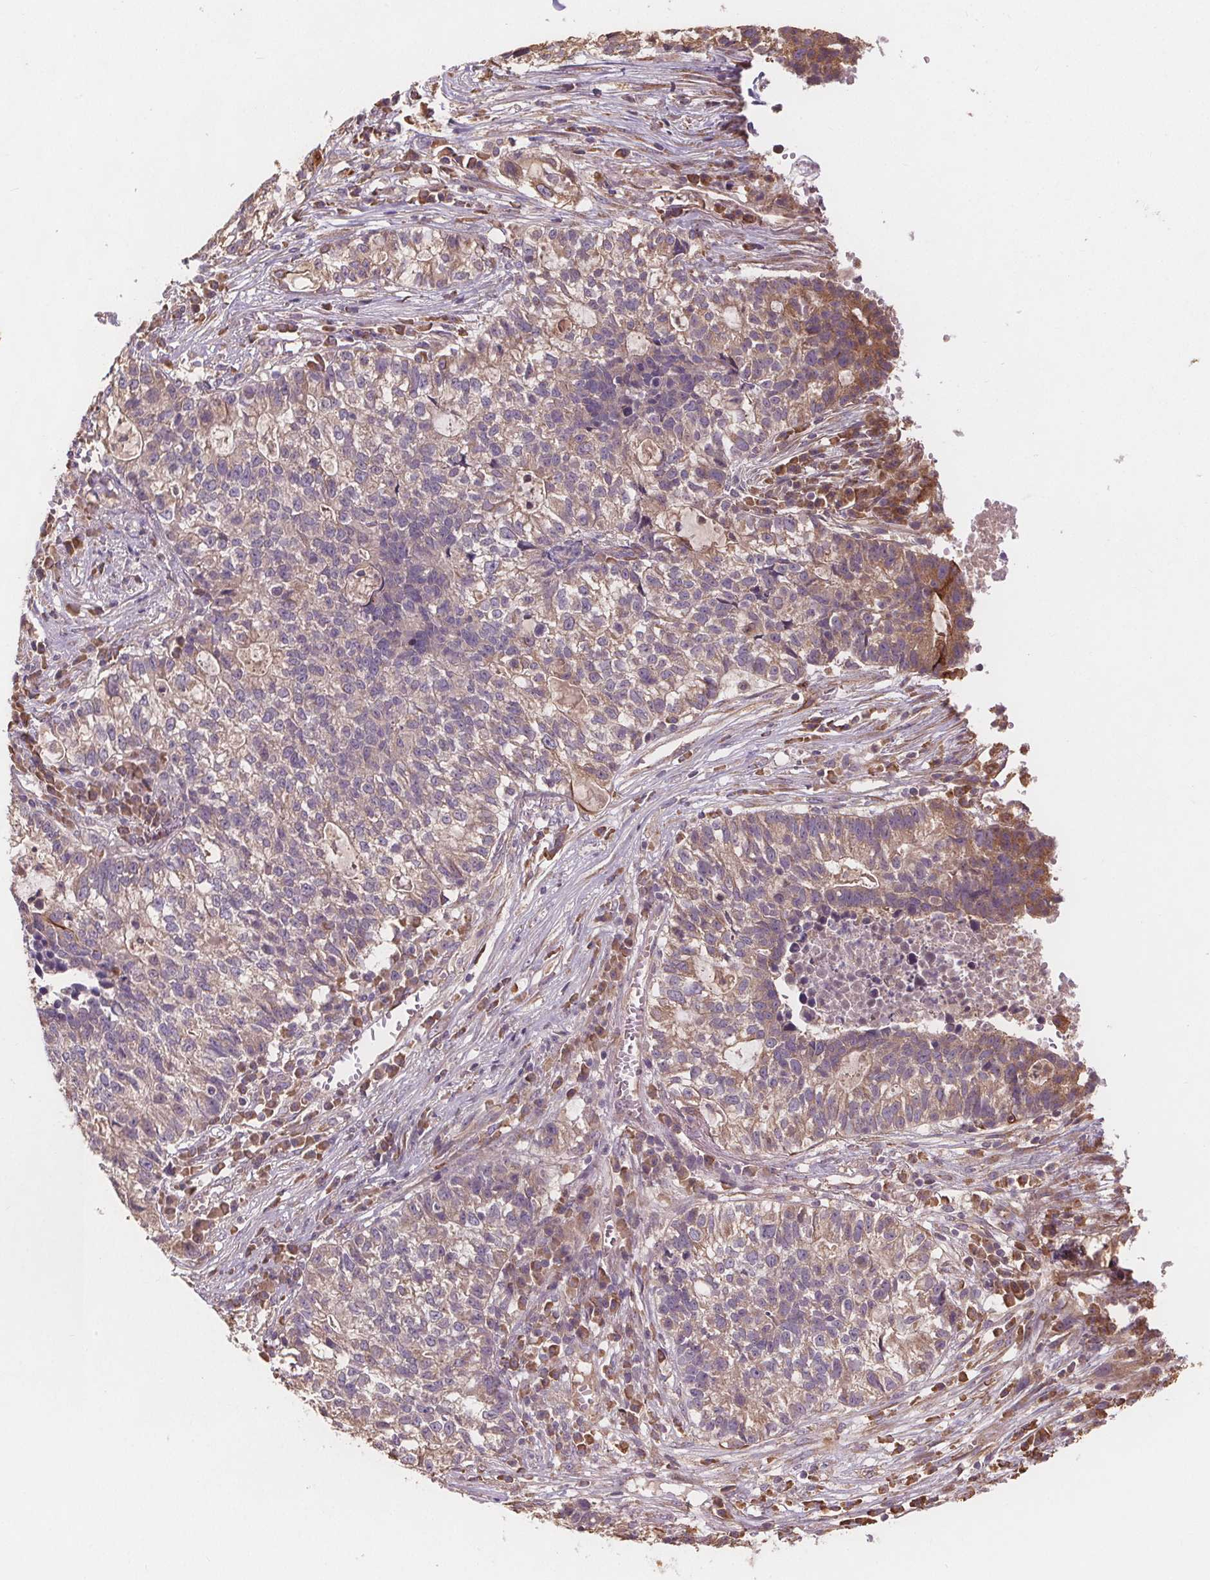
{"staining": {"intensity": "weak", "quantity": "<25%", "location": "cytoplasmic/membranous"}, "tissue": "lung cancer", "cell_type": "Tumor cells", "image_type": "cancer", "snomed": [{"axis": "morphology", "description": "Adenocarcinoma, NOS"}, {"axis": "topography", "description": "Lung"}], "caption": "IHC image of human lung cancer stained for a protein (brown), which exhibits no expression in tumor cells.", "gene": "TMEM80", "patient": {"sex": "male", "age": 57}}